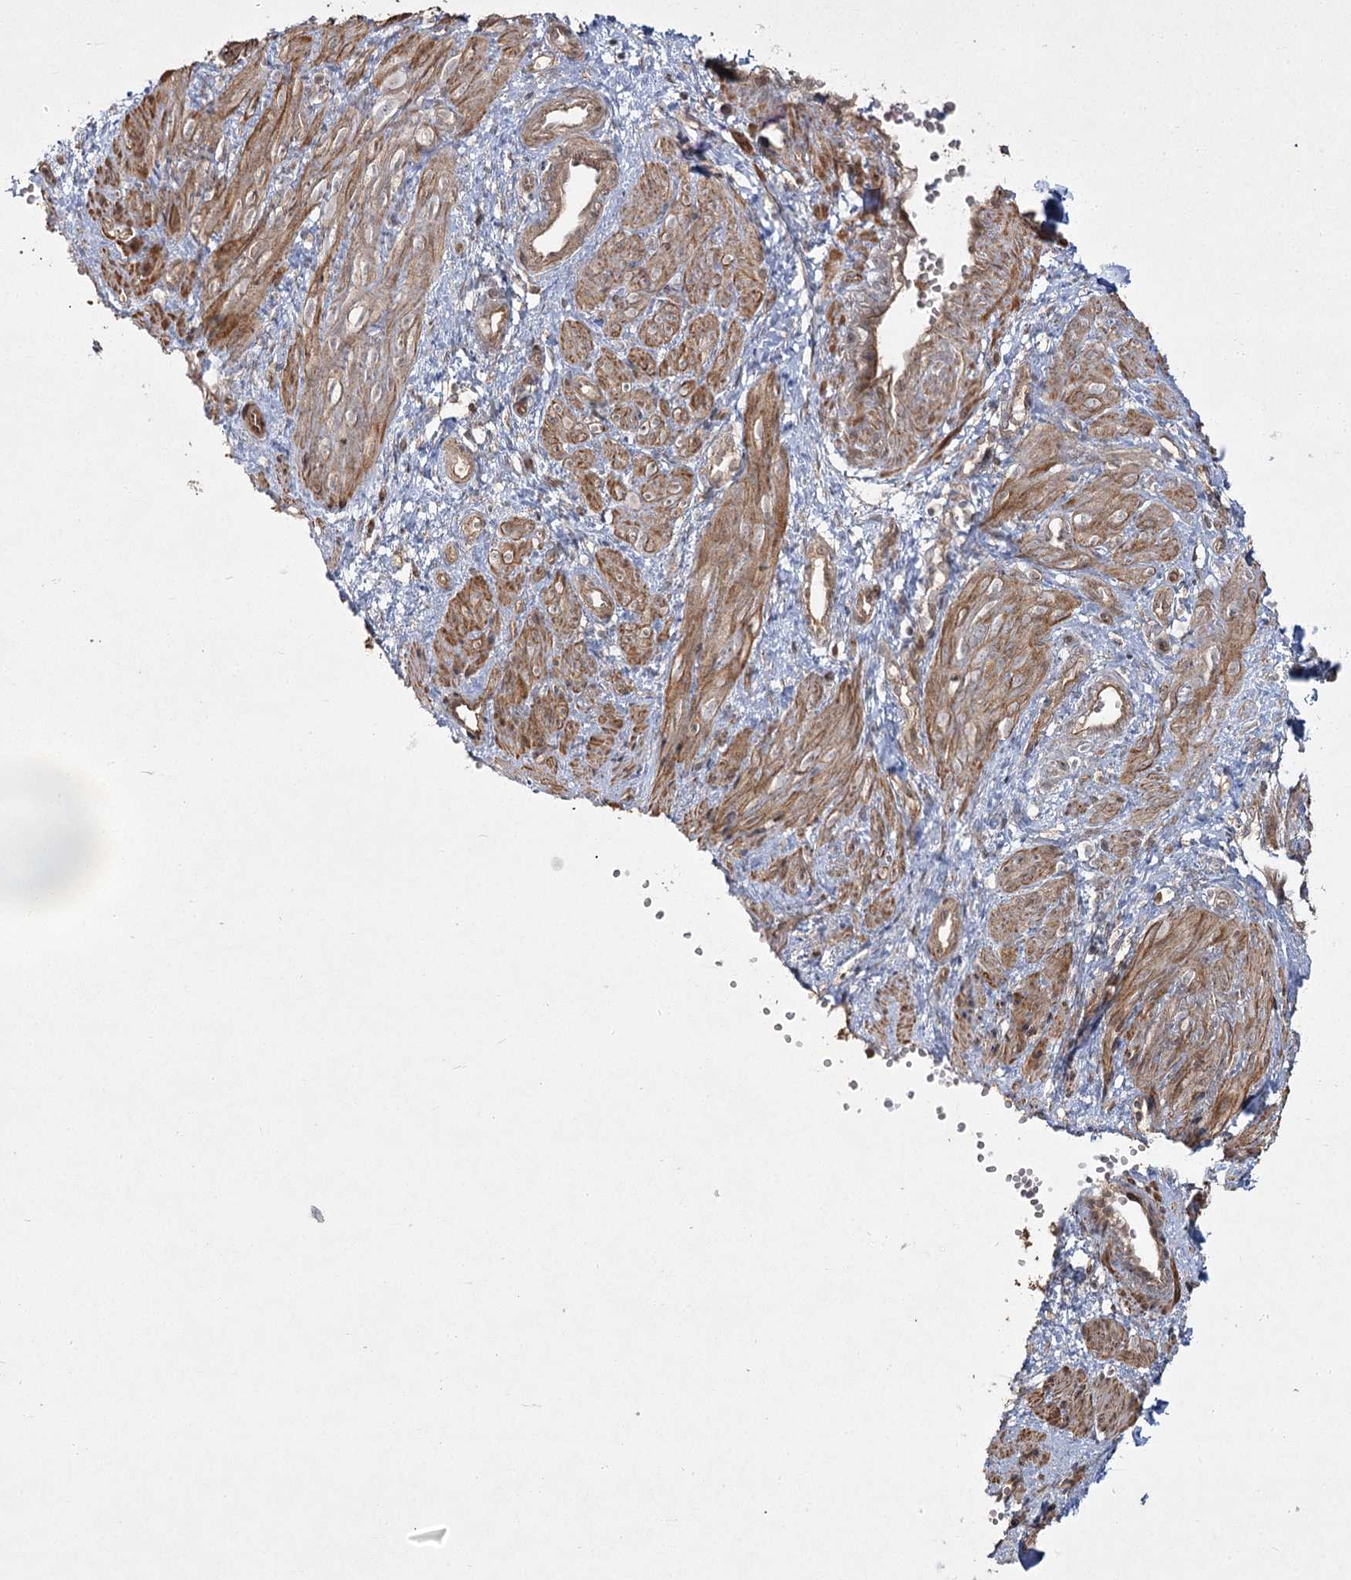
{"staining": {"intensity": "moderate", "quantity": ">75%", "location": "cytoplasmic/membranous"}, "tissue": "smooth muscle", "cell_type": "Smooth muscle cells", "image_type": "normal", "snomed": [{"axis": "morphology", "description": "Normal tissue, NOS"}, {"axis": "topography", "description": "Endometrium"}], "caption": "Smooth muscle stained with IHC displays moderate cytoplasmic/membranous staining in about >75% of smooth muscle cells.", "gene": "CPLANE1", "patient": {"sex": "female", "age": 33}}